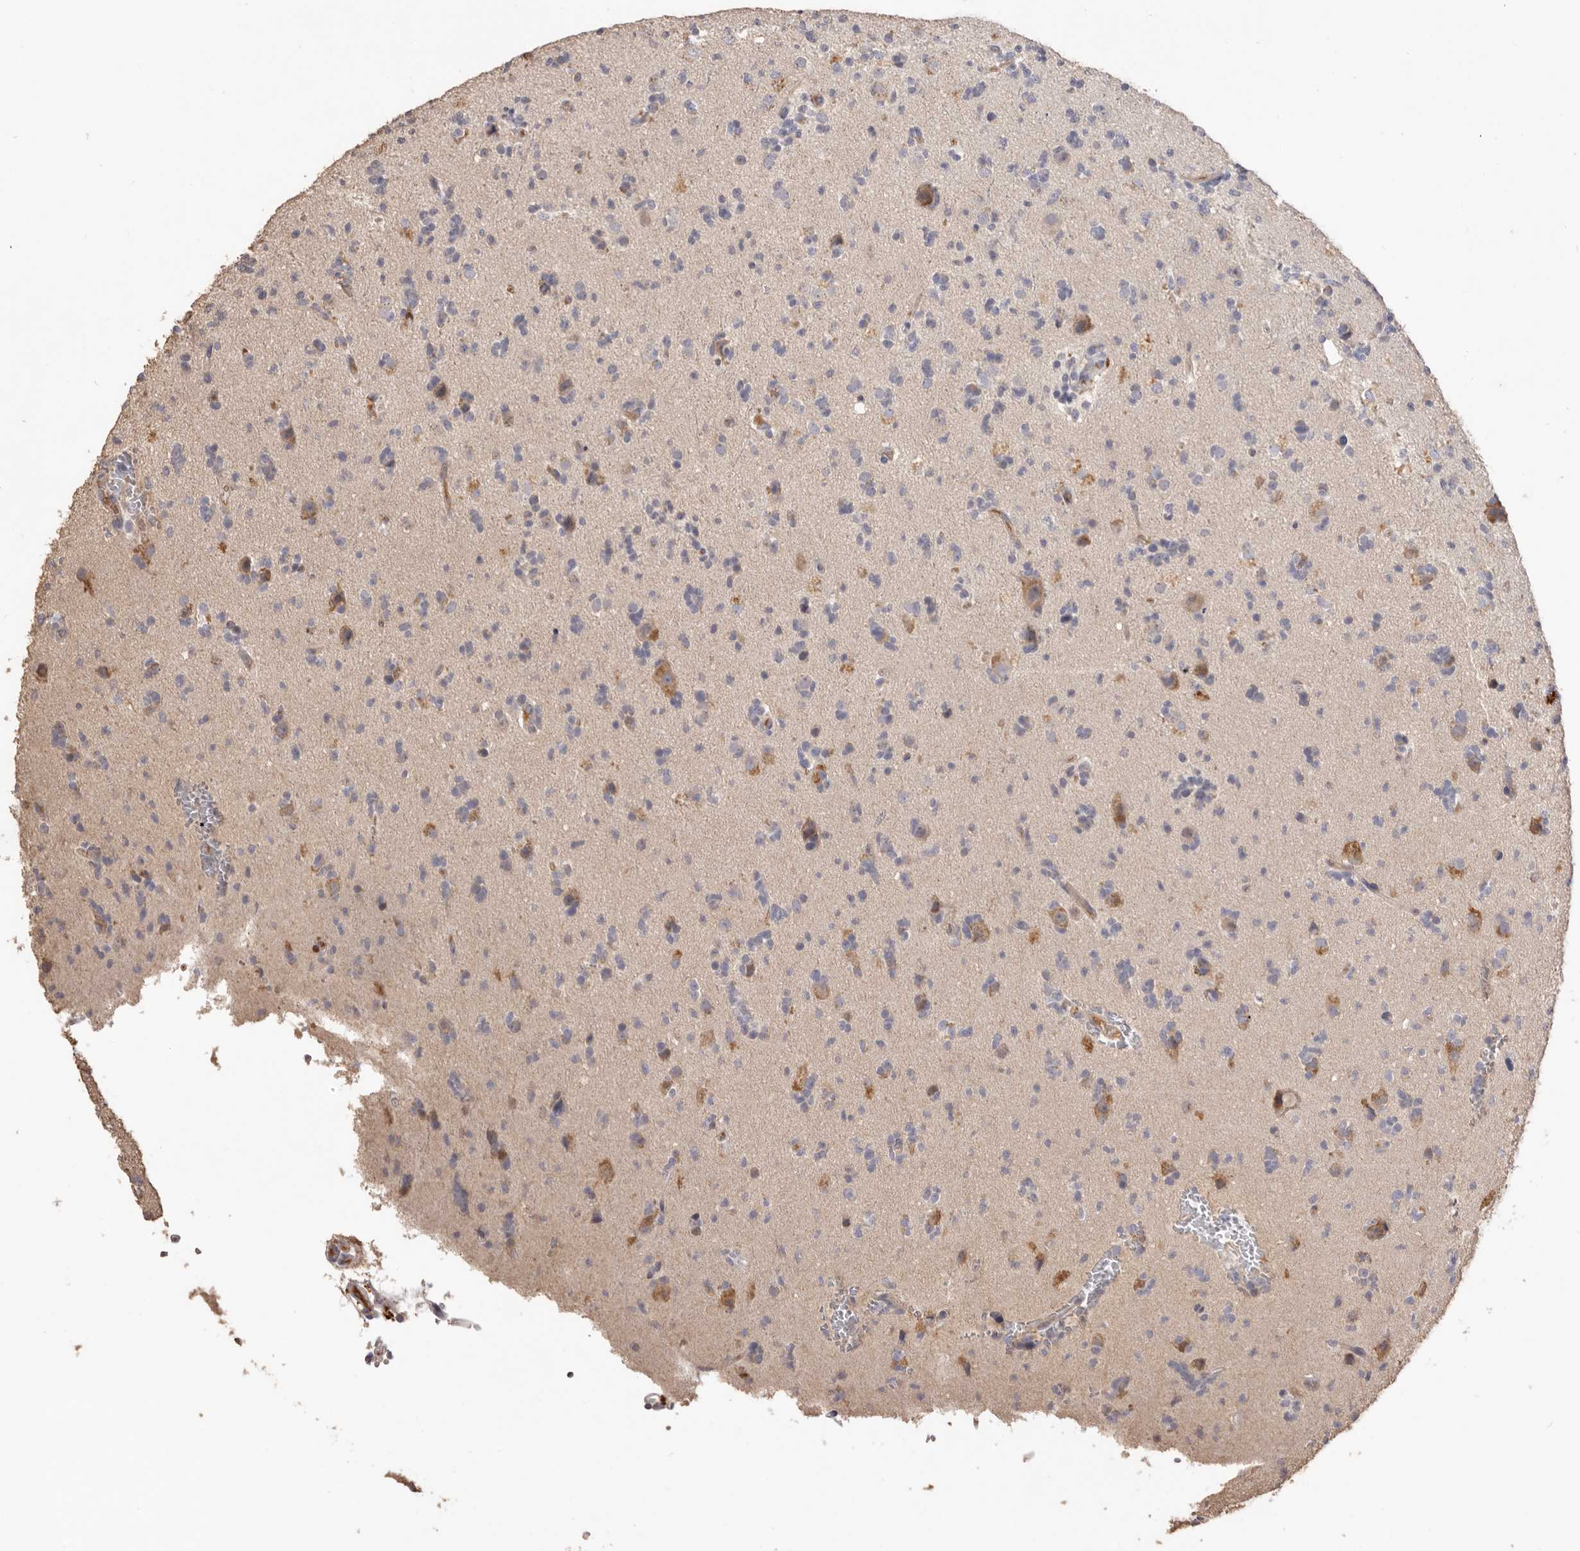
{"staining": {"intensity": "negative", "quantity": "none", "location": "none"}, "tissue": "glioma", "cell_type": "Tumor cells", "image_type": "cancer", "snomed": [{"axis": "morphology", "description": "Glioma, malignant, High grade"}, {"axis": "topography", "description": "Brain"}], "caption": "A photomicrograph of human high-grade glioma (malignant) is negative for staining in tumor cells.", "gene": "HCAR2", "patient": {"sex": "female", "age": 62}}